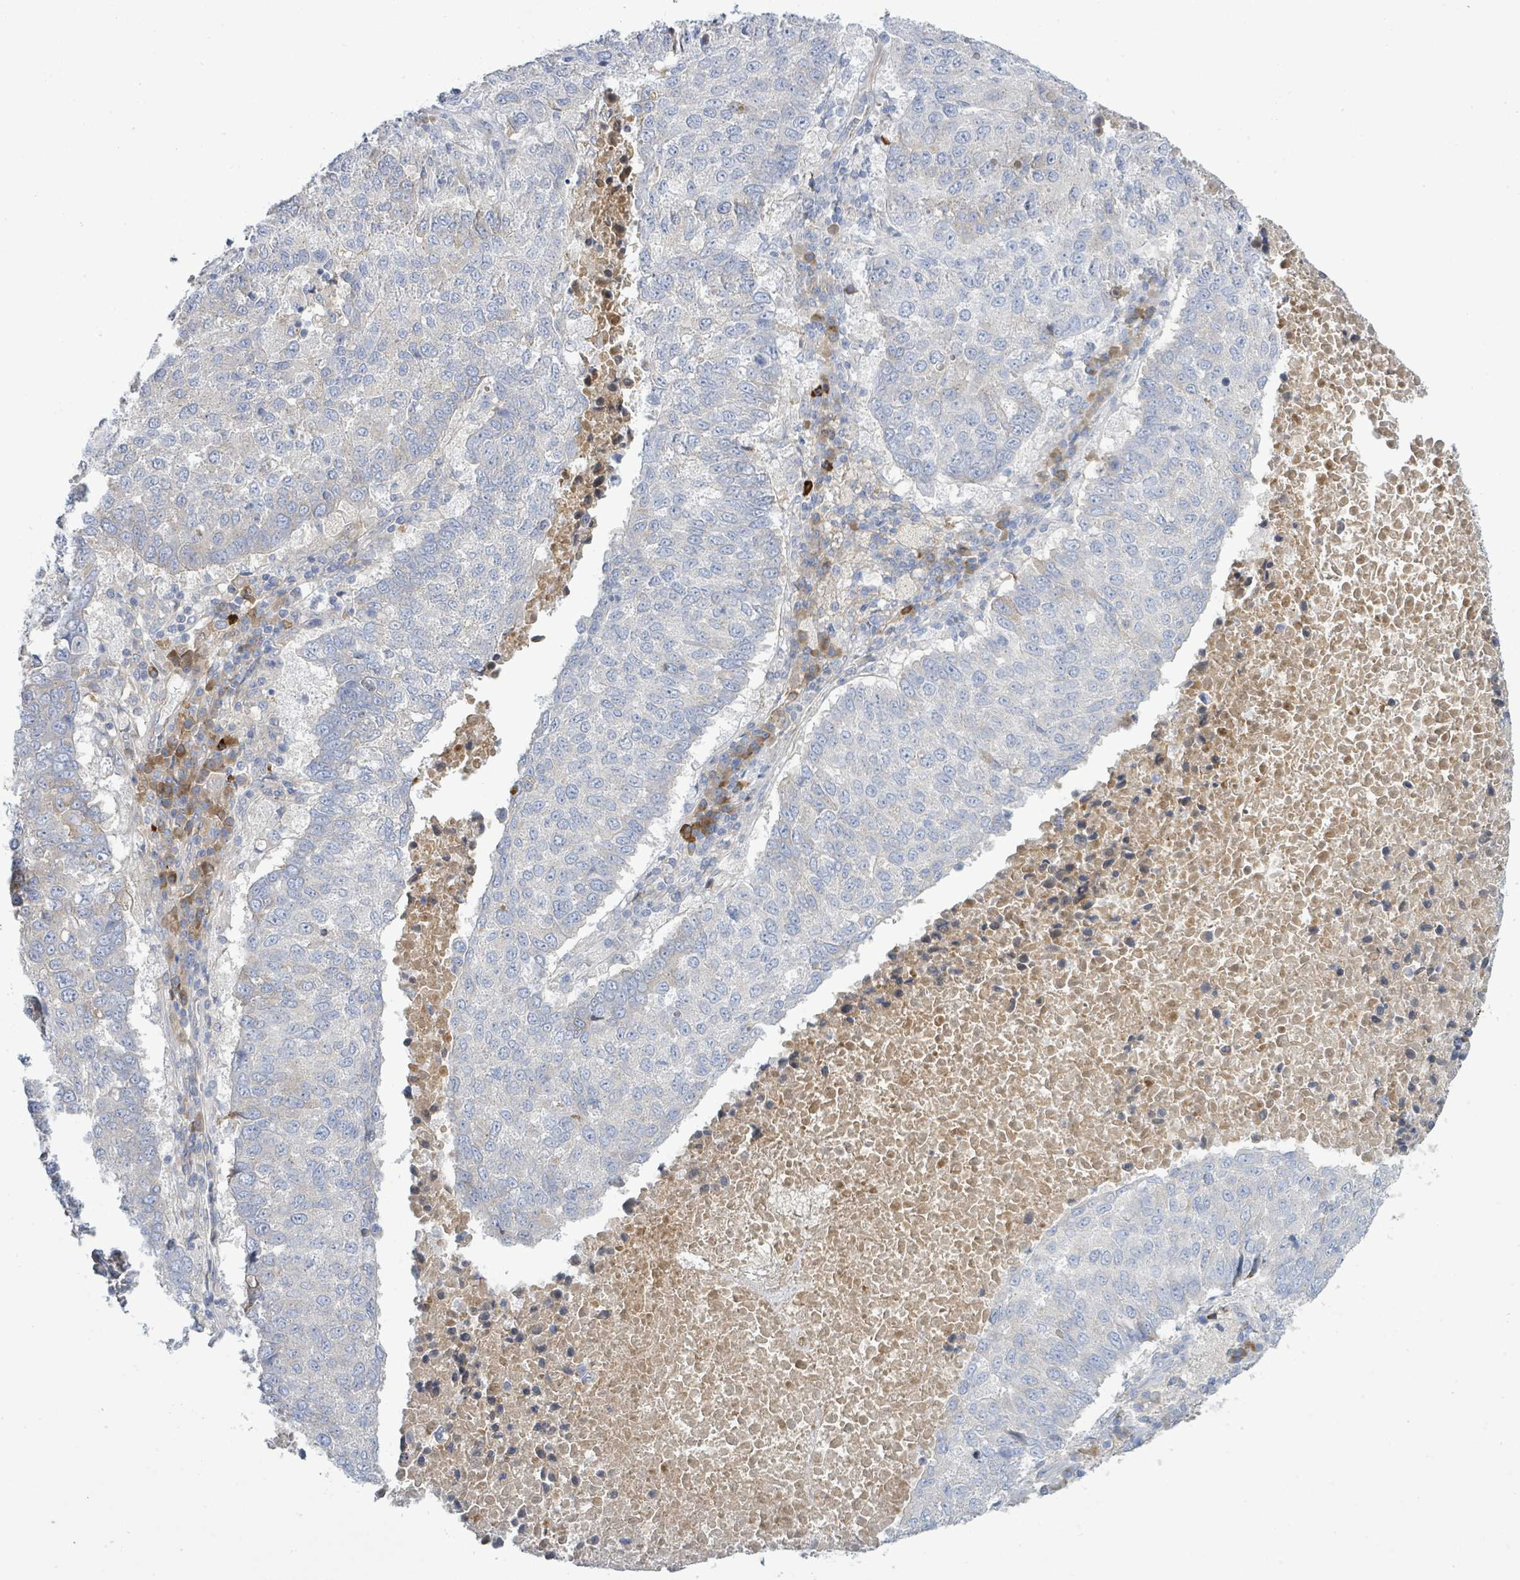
{"staining": {"intensity": "negative", "quantity": "none", "location": "none"}, "tissue": "lung cancer", "cell_type": "Tumor cells", "image_type": "cancer", "snomed": [{"axis": "morphology", "description": "Squamous cell carcinoma, NOS"}, {"axis": "topography", "description": "Lung"}], "caption": "A photomicrograph of squamous cell carcinoma (lung) stained for a protein shows no brown staining in tumor cells.", "gene": "SIRPB1", "patient": {"sex": "male", "age": 73}}